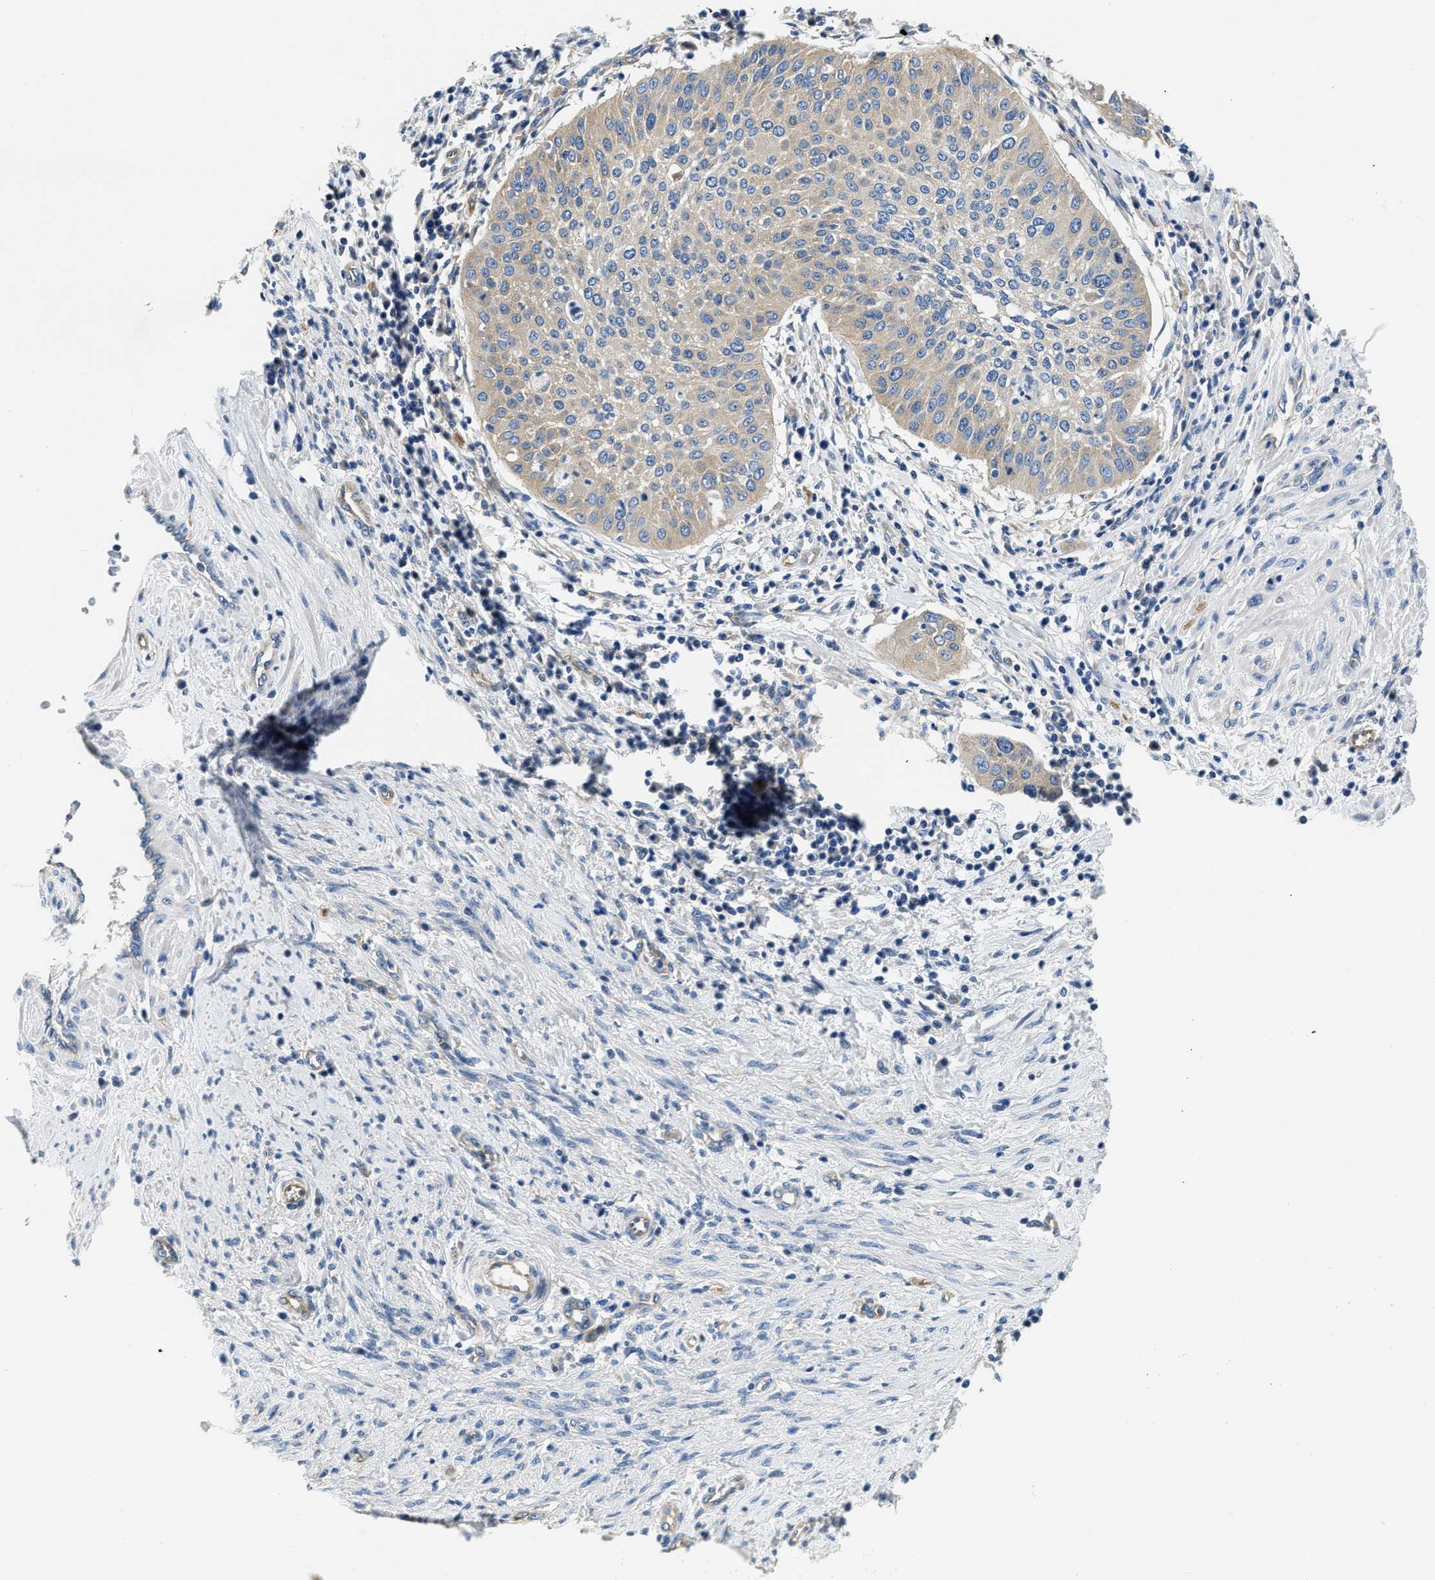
{"staining": {"intensity": "weak", "quantity": "<25%", "location": "cytoplasmic/membranous"}, "tissue": "cervical cancer", "cell_type": "Tumor cells", "image_type": "cancer", "snomed": [{"axis": "morphology", "description": "Normal tissue, NOS"}, {"axis": "morphology", "description": "Squamous cell carcinoma, NOS"}, {"axis": "topography", "description": "Cervix"}], "caption": "The image exhibits no significant expression in tumor cells of cervical squamous cell carcinoma. (DAB IHC, high magnification).", "gene": "CSDE1", "patient": {"sex": "female", "age": 39}}